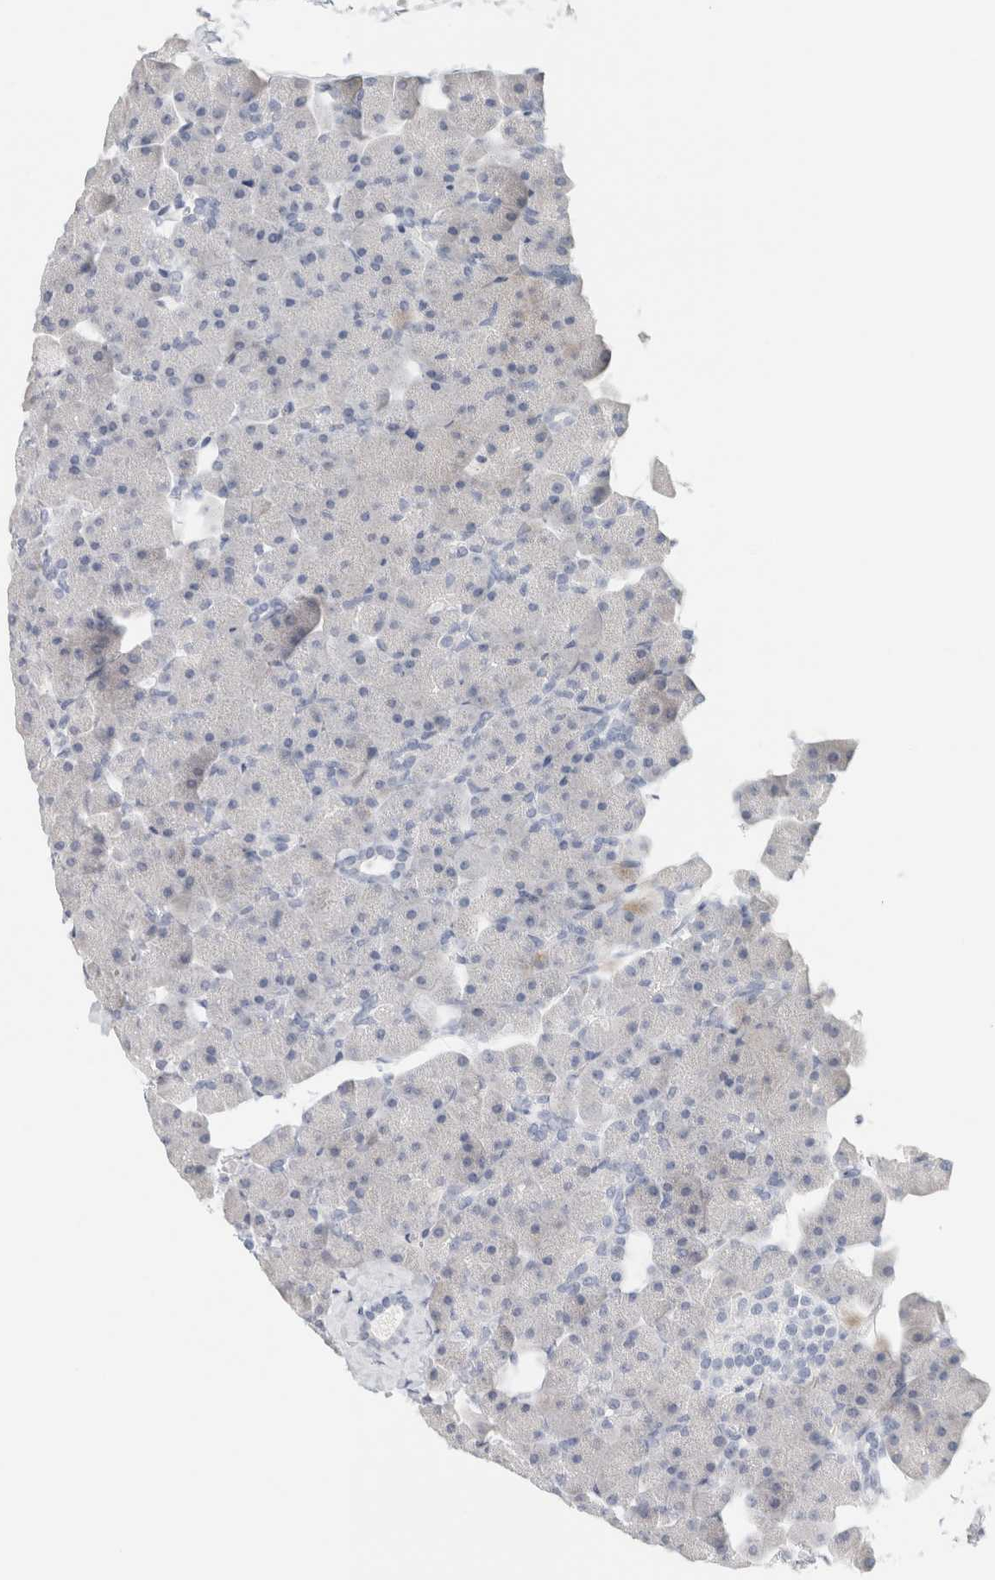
{"staining": {"intensity": "negative", "quantity": "none", "location": "none"}, "tissue": "pancreas", "cell_type": "Exocrine glandular cells", "image_type": "normal", "snomed": [{"axis": "morphology", "description": "Normal tissue, NOS"}, {"axis": "topography", "description": "Pancreas"}], "caption": "Photomicrograph shows no protein expression in exocrine glandular cells of unremarkable pancreas. (DAB IHC visualized using brightfield microscopy, high magnification).", "gene": "NEFM", "patient": {"sex": "male", "age": 35}}